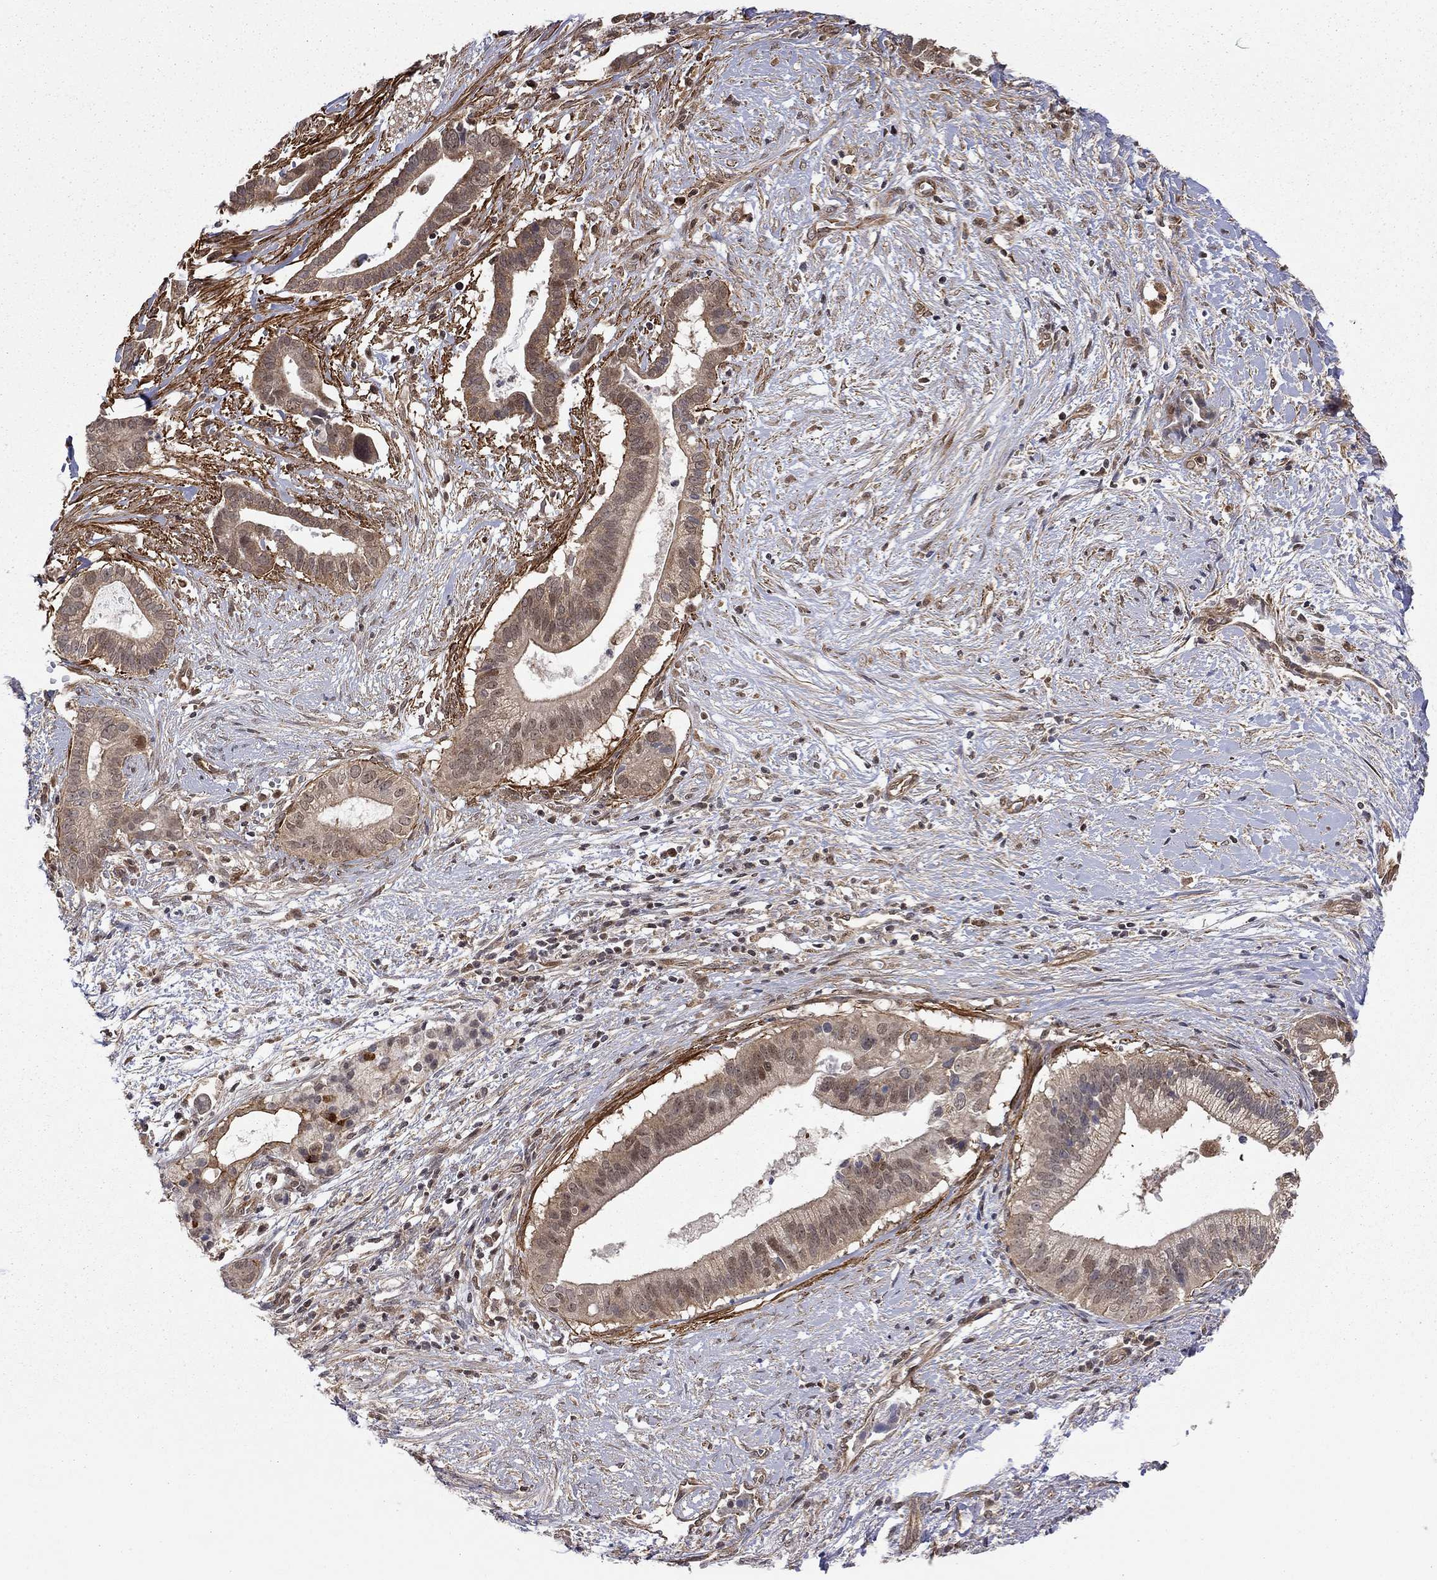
{"staining": {"intensity": "moderate", "quantity": "25%-75%", "location": "cytoplasmic/membranous"}, "tissue": "pancreatic cancer", "cell_type": "Tumor cells", "image_type": "cancer", "snomed": [{"axis": "morphology", "description": "Adenocarcinoma, NOS"}, {"axis": "topography", "description": "Pancreas"}], "caption": "Immunohistochemistry photomicrograph of human pancreatic cancer (adenocarcinoma) stained for a protein (brown), which demonstrates medium levels of moderate cytoplasmic/membranous expression in about 25%-75% of tumor cells.", "gene": "TDP1", "patient": {"sex": "male", "age": 61}}